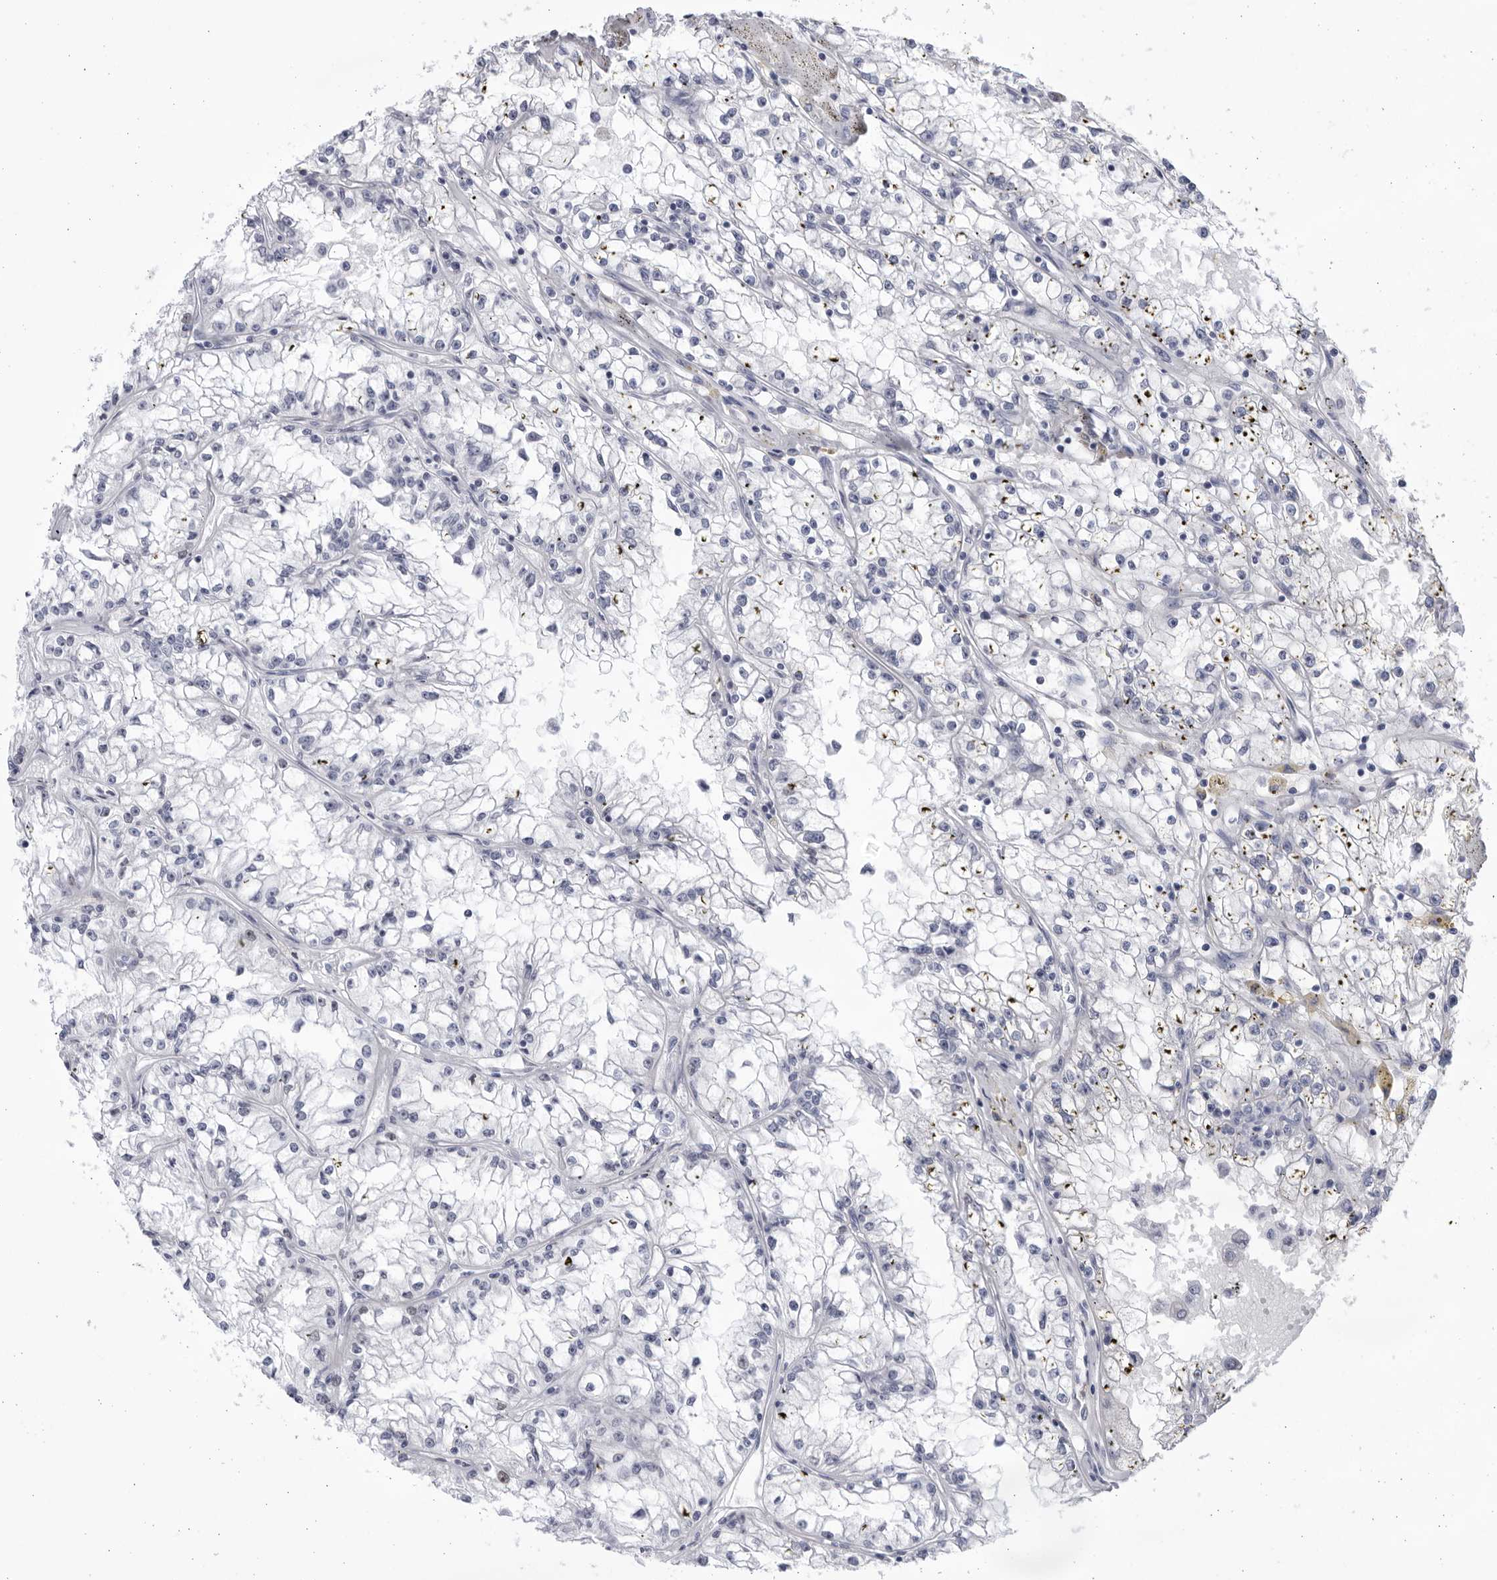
{"staining": {"intensity": "negative", "quantity": "none", "location": "none"}, "tissue": "renal cancer", "cell_type": "Tumor cells", "image_type": "cancer", "snomed": [{"axis": "morphology", "description": "Adenocarcinoma, NOS"}, {"axis": "topography", "description": "Kidney"}], "caption": "Immunohistochemistry of human renal cancer (adenocarcinoma) displays no staining in tumor cells.", "gene": "CCDC181", "patient": {"sex": "male", "age": 56}}